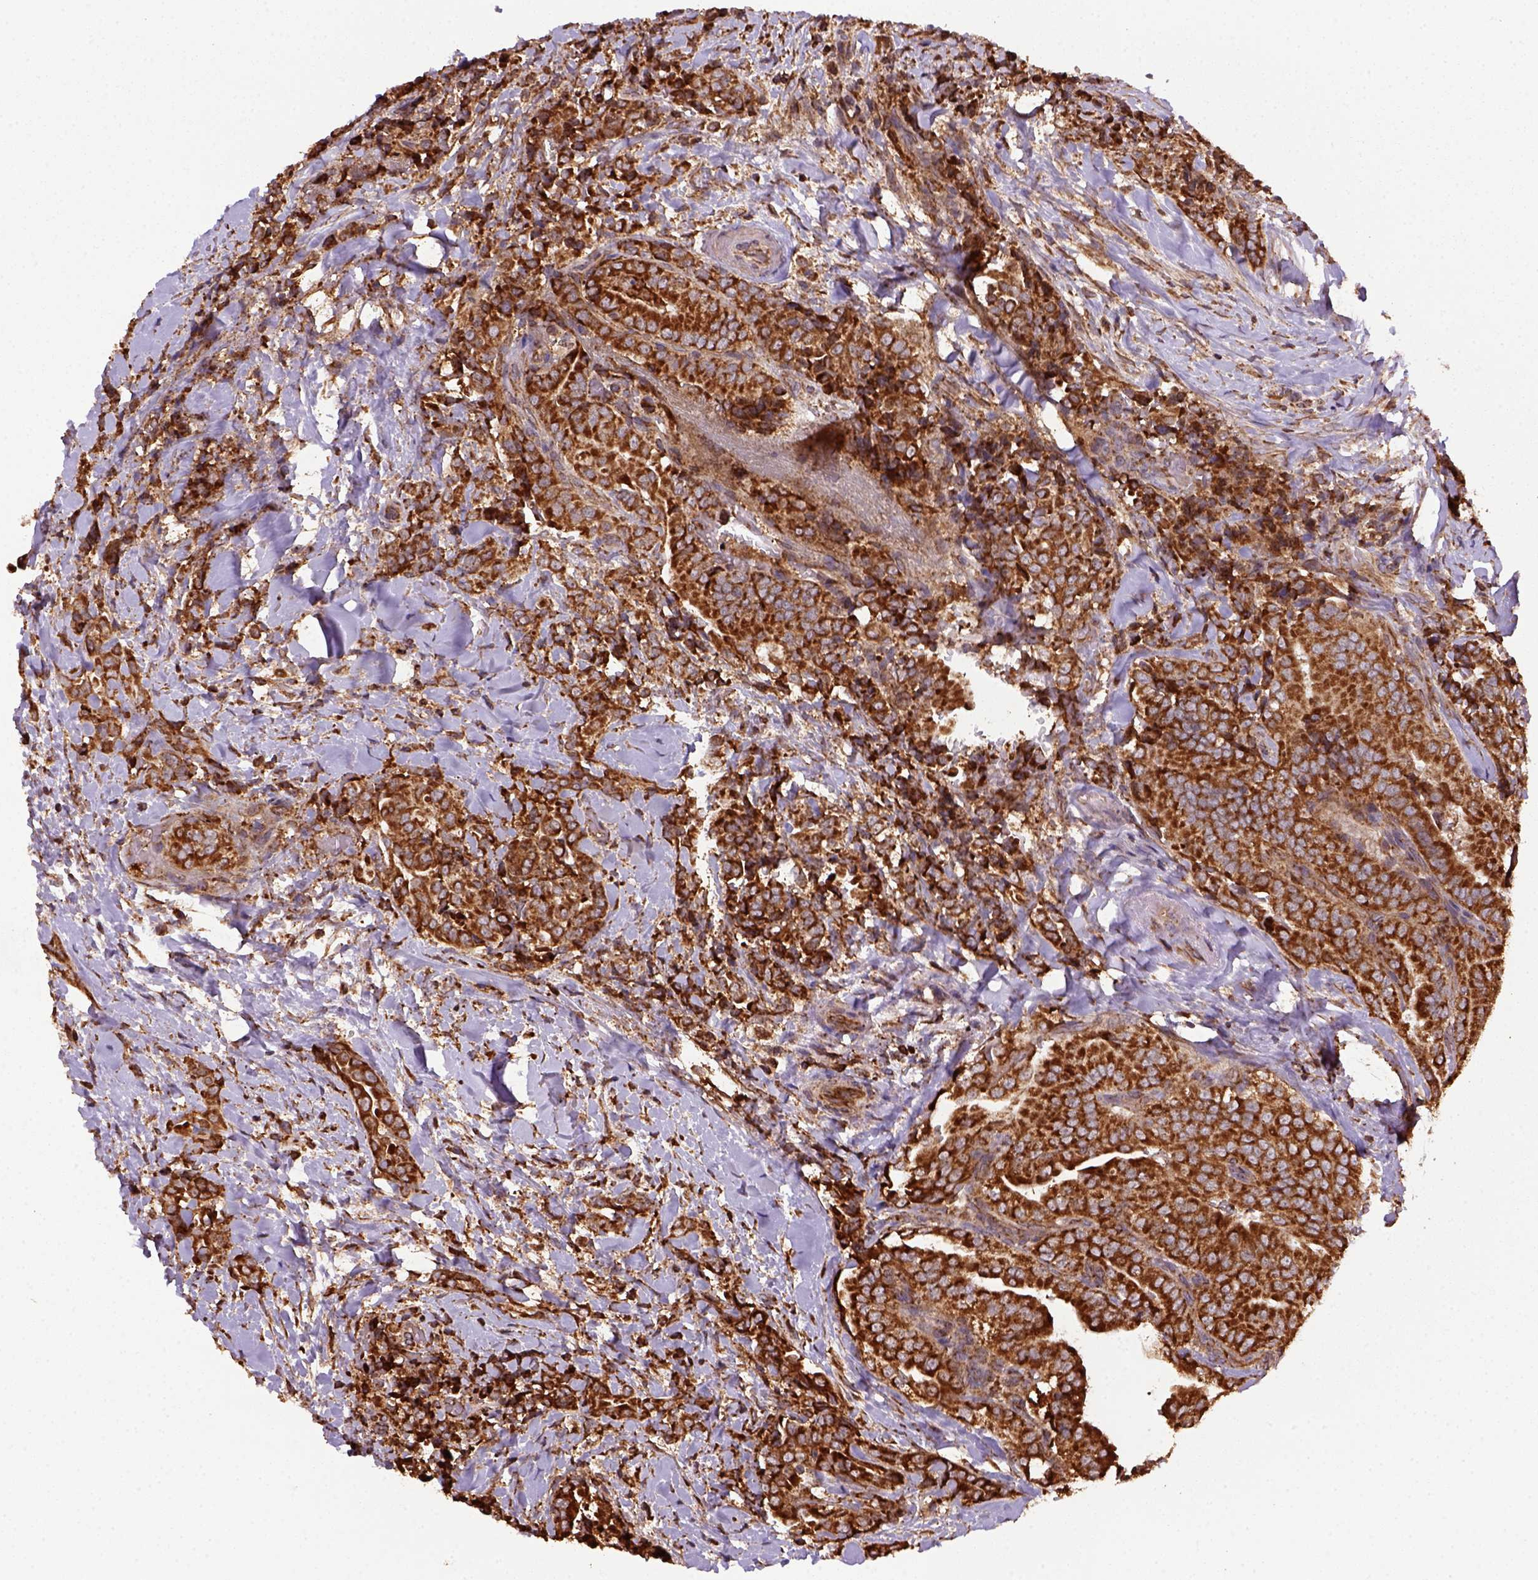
{"staining": {"intensity": "strong", "quantity": ">75%", "location": "cytoplasmic/membranous"}, "tissue": "thyroid cancer", "cell_type": "Tumor cells", "image_type": "cancer", "snomed": [{"axis": "morphology", "description": "Papillary adenocarcinoma, NOS"}, {"axis": "topography", "description": "Thyroid gland"}], "caption": "Thyroid papillary adenocarcinoma was stained to show a protein in brown. There is high levels of strong cytoplasmic/membranous expression in about >75% of tumor cells.", "gene": "MAPK8IP3", "patient": {"sex": "male", "age": 61}}